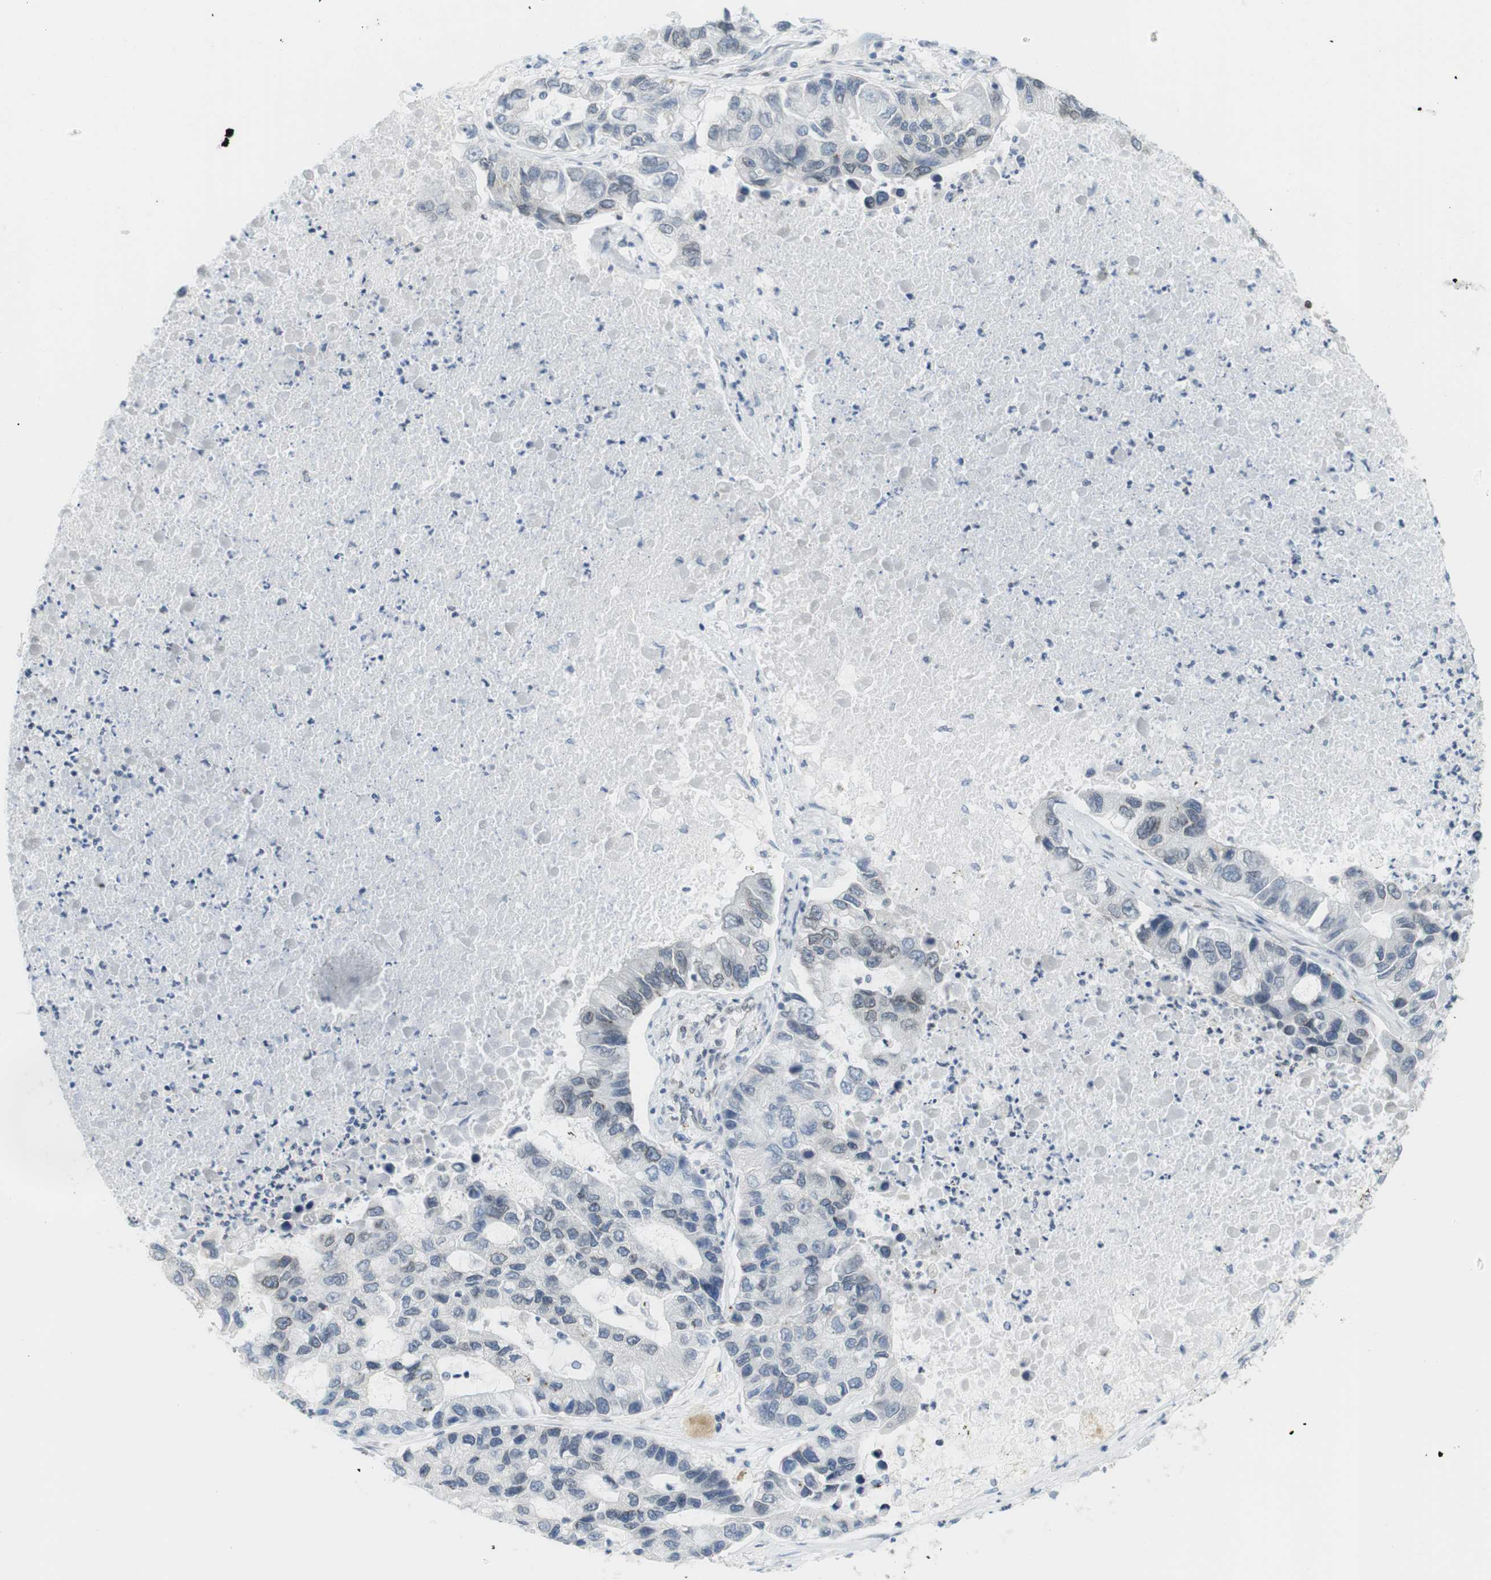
{"staining": {"intensity": "weak", "quantity": "<25%", "location": "cytoplasmic/membranous,nuclear"}, "tissue": "lung cancer", "cell_type": "Tumor cells", "image_type": "cancer", "snomed": [{"axis": "morphology", "description": "Adenocarcinoma, NOS"}, {"axis": "topography", "description": "Lung"}], "caption": "Human lung cancer (adenocarcinoma) stained for a protein using immunohistochemistry (IHC) reveals no expression in tumor cells.", "gene": "ARL6IP6", "patient": {"sex": "female", "age": 51}}